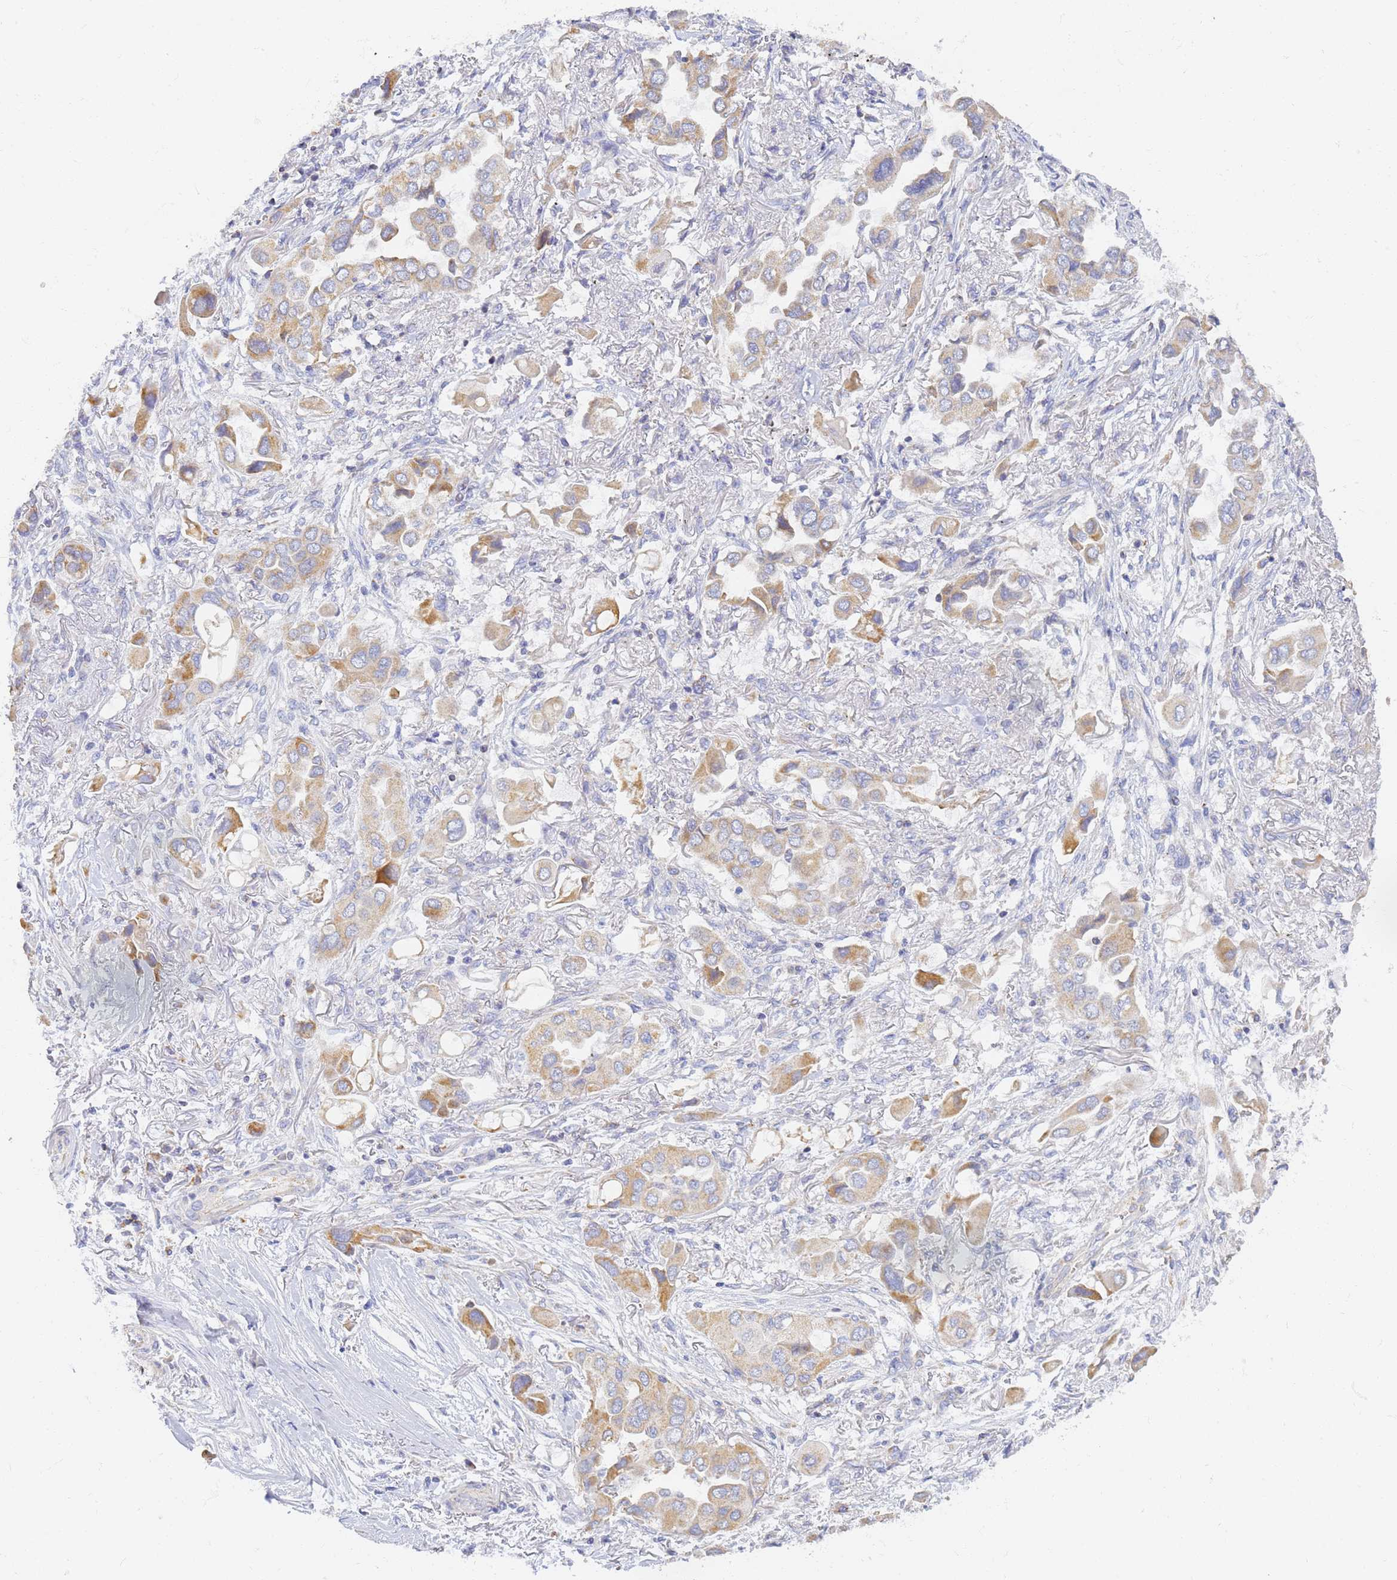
{"staining": {"intensity": "moderate", "quantity": "25%-75%", "location": "cytoplasmic/membranous"}, "tissue": "lung cancer", "cell_type": "Tumor cells", "image_type": "cancer", "snomed": [{"axis": "morphology", "description": "Adenocarcinoma, NOS"}, {"axis": "topography", "description": "Lung"}], "caption": "Adenocarcinoma (lung) stained for a protein (brown) exhibits moderate cytoplasmic/membranous positive expression in approximately 25%-75% of tumor cells.", "gene": "UTP23", "patient": {"sex": "female", "age": 76}}